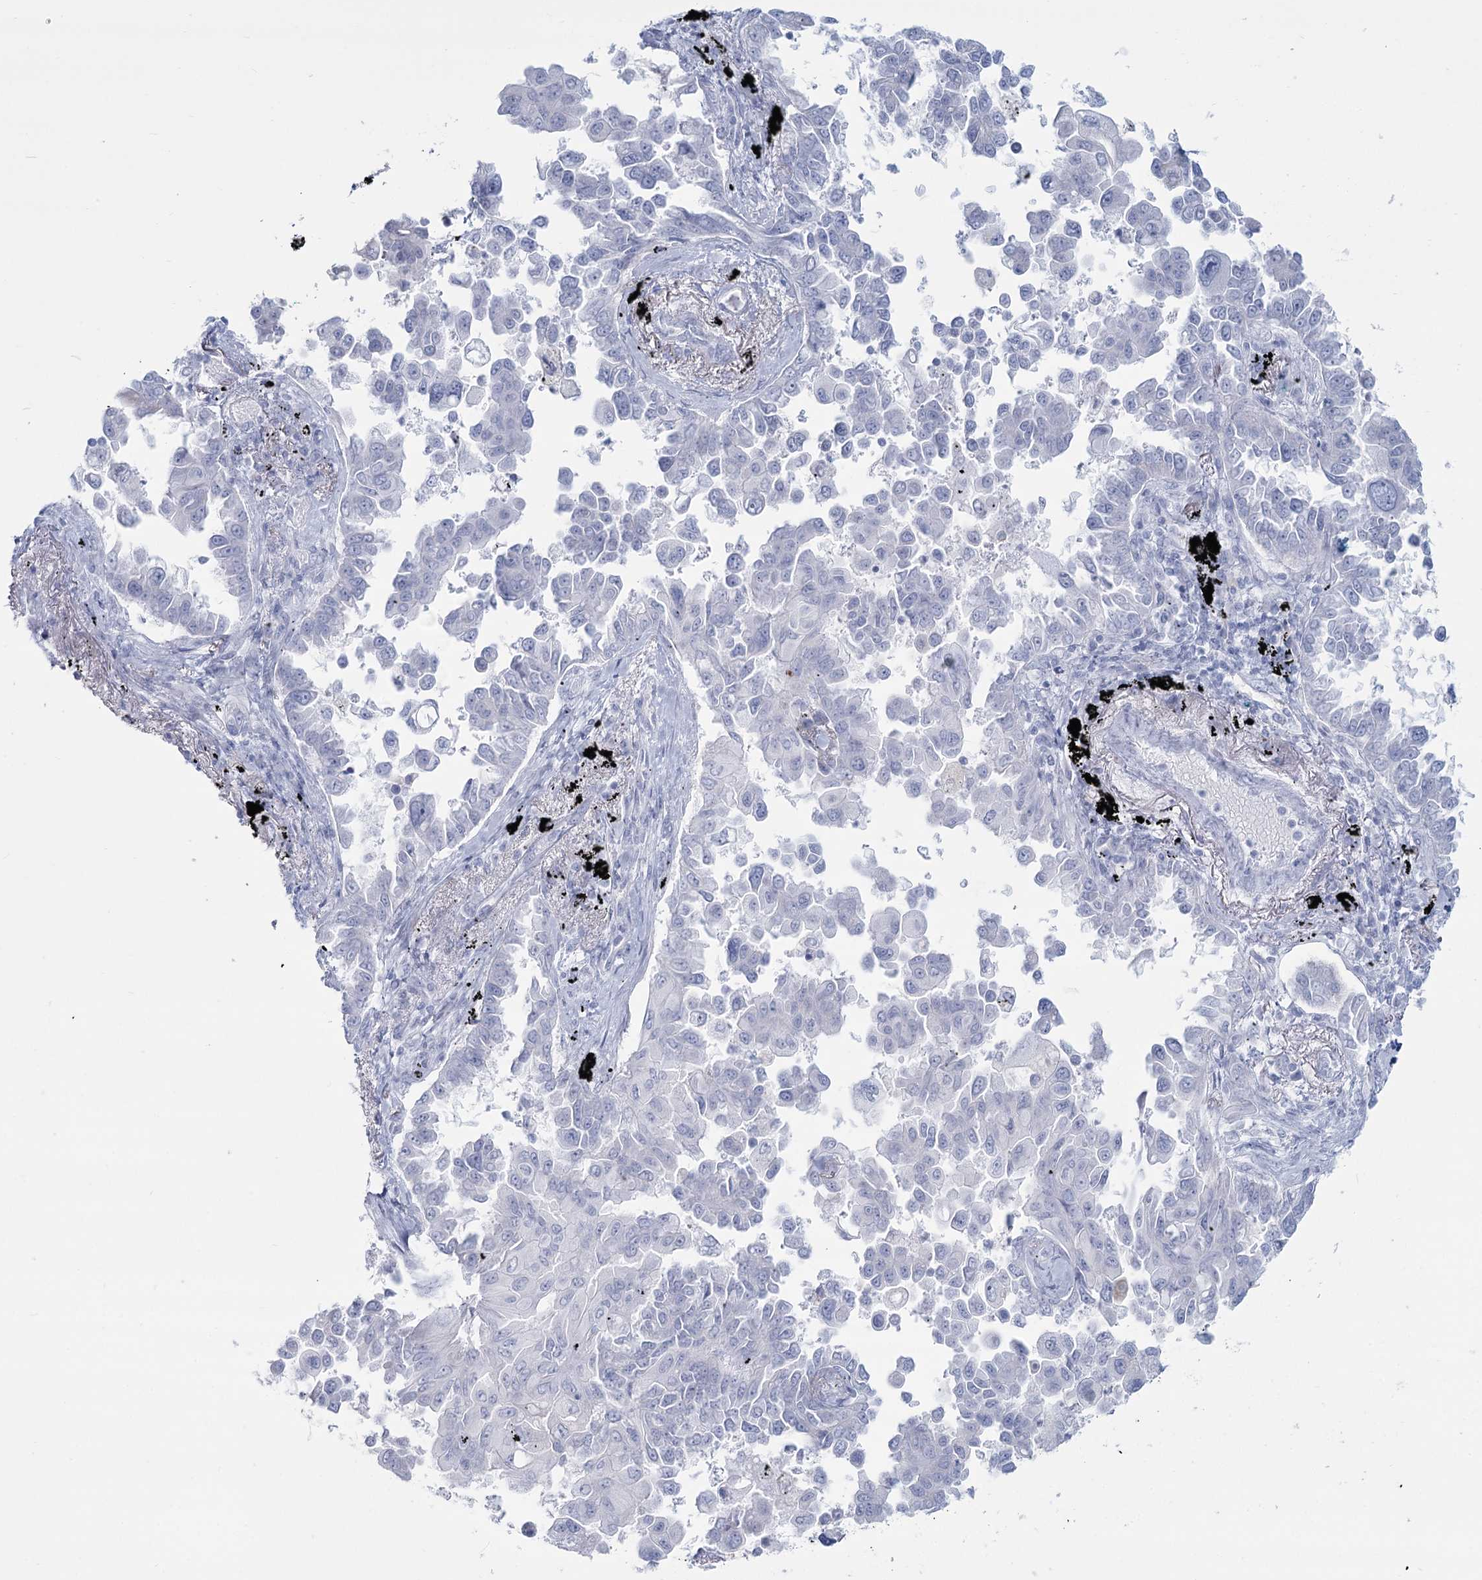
{"staining": {"intensity": "negative", "quantity": "none", "location": "none"}, "tissue": "lung cancer", "cell_type": "Tumor cells", "image_type": "cancer", "snomed": [{"axis": "morphology", "description": "Adenocarcinoma, NOS"}, {"axis": "topography", "description": "Lung"}], "caption": "Histopathology image shows no significant protein expression in tumor cells of lung adenocarcinoma. (DAB (3,3'-diaminobenzidine) immunohistochemistry (IHC), high magnification).", "gene": "SLC6A19", "patient": {"sex": "female", "age": 67}}